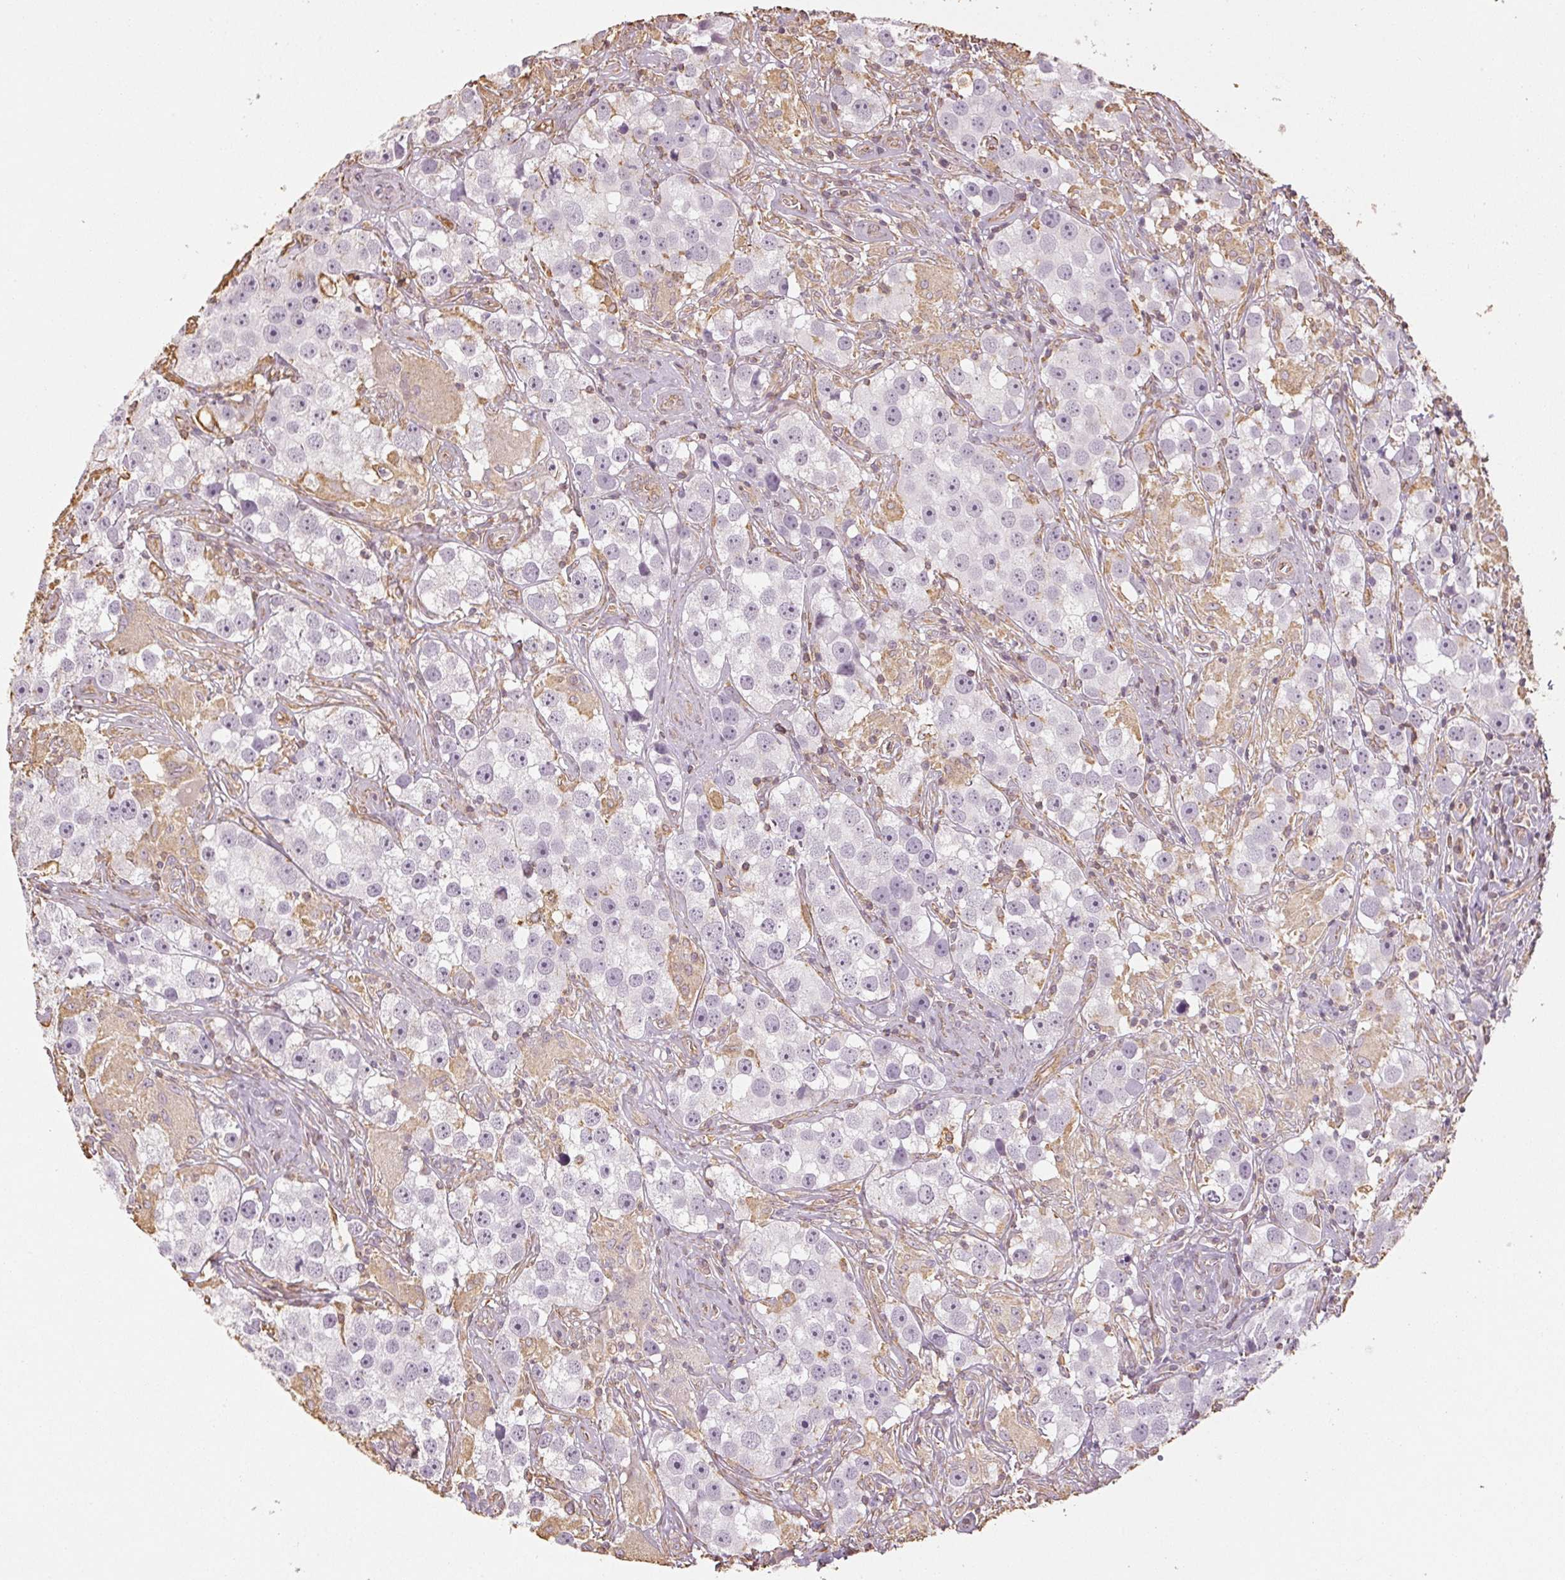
{"staining": {"intensity": "negative", "quantity": "none", "location": "none"}, "tissue": "testis cancer", "cell_type": "Tumor cells", "image_type": "cancer", "snomed": [{"axis": "morphology", "description": "Seminoma, NOS"}, {"axis": "topography", "description": "Testis"}], "caption": "The micrograph exhibits no staining of tumor cells in testis seminoma.", "gene": "COL7A1", "patient": {"sex": "male", "age": 49}}